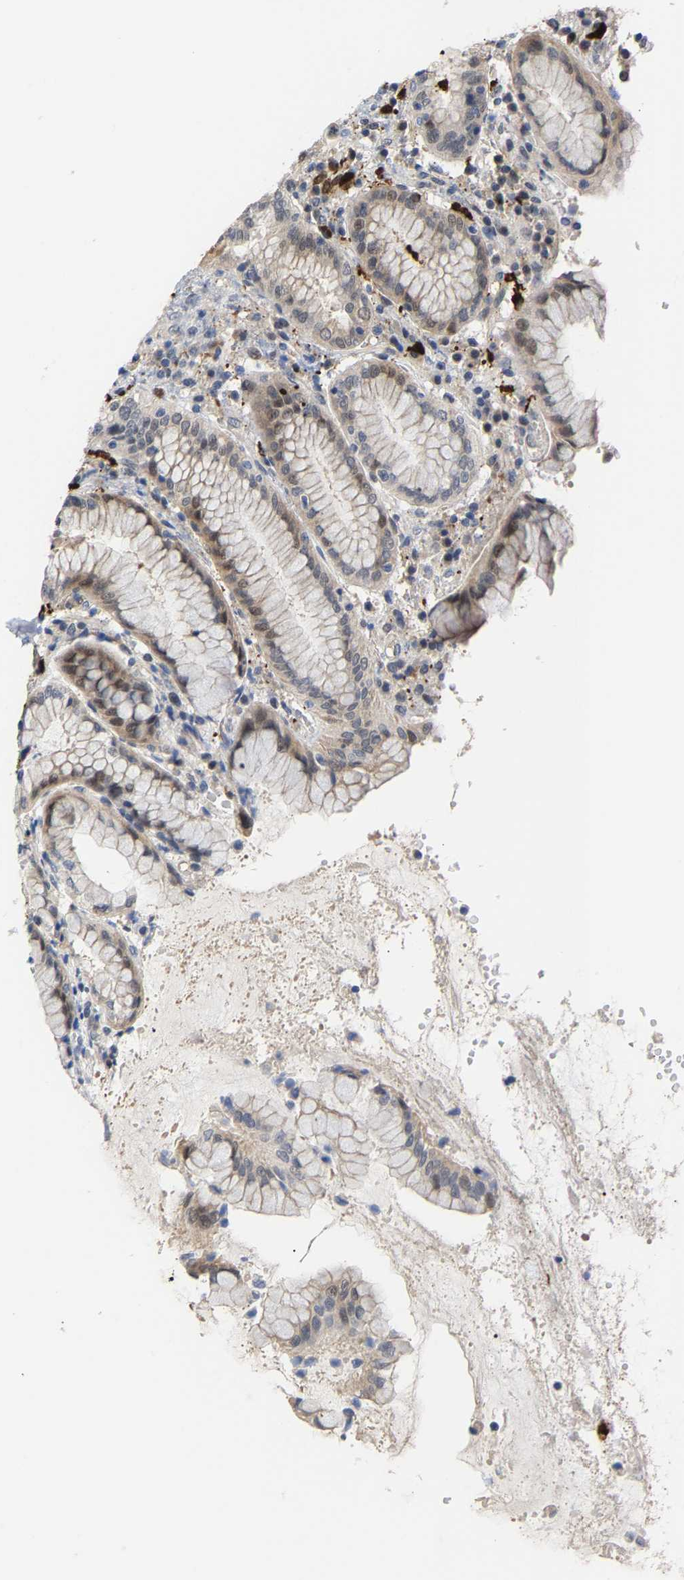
{"staining": {"intensity": "weak", "quantity": "<25%", "location": "cytoplasmic/membranous"}, "tissue": "stomach", "cell_type": "Glandular cells", "image_type": "normal", "snomed": [{"axis": "morphology", "description": "Normal tissue, NOS"}, {"axis": "topography", "description": "Stomach"}, {"axis": "topography", "description": "Stomach, lower"}], "caption": "IHC histopathology image of unremarkable stomach: human stomach stained with DAB (3,3'-diaminobenzidine) shows no significant protein staining in glandular cells. Brightfield microscopy of immunohistochemistry (IHC) stained with DAB (brown) and hematoxylin (blue), captured at high magnification.", "gene": "TDRD7", "patient": {"sex": "female", "age": 56}}